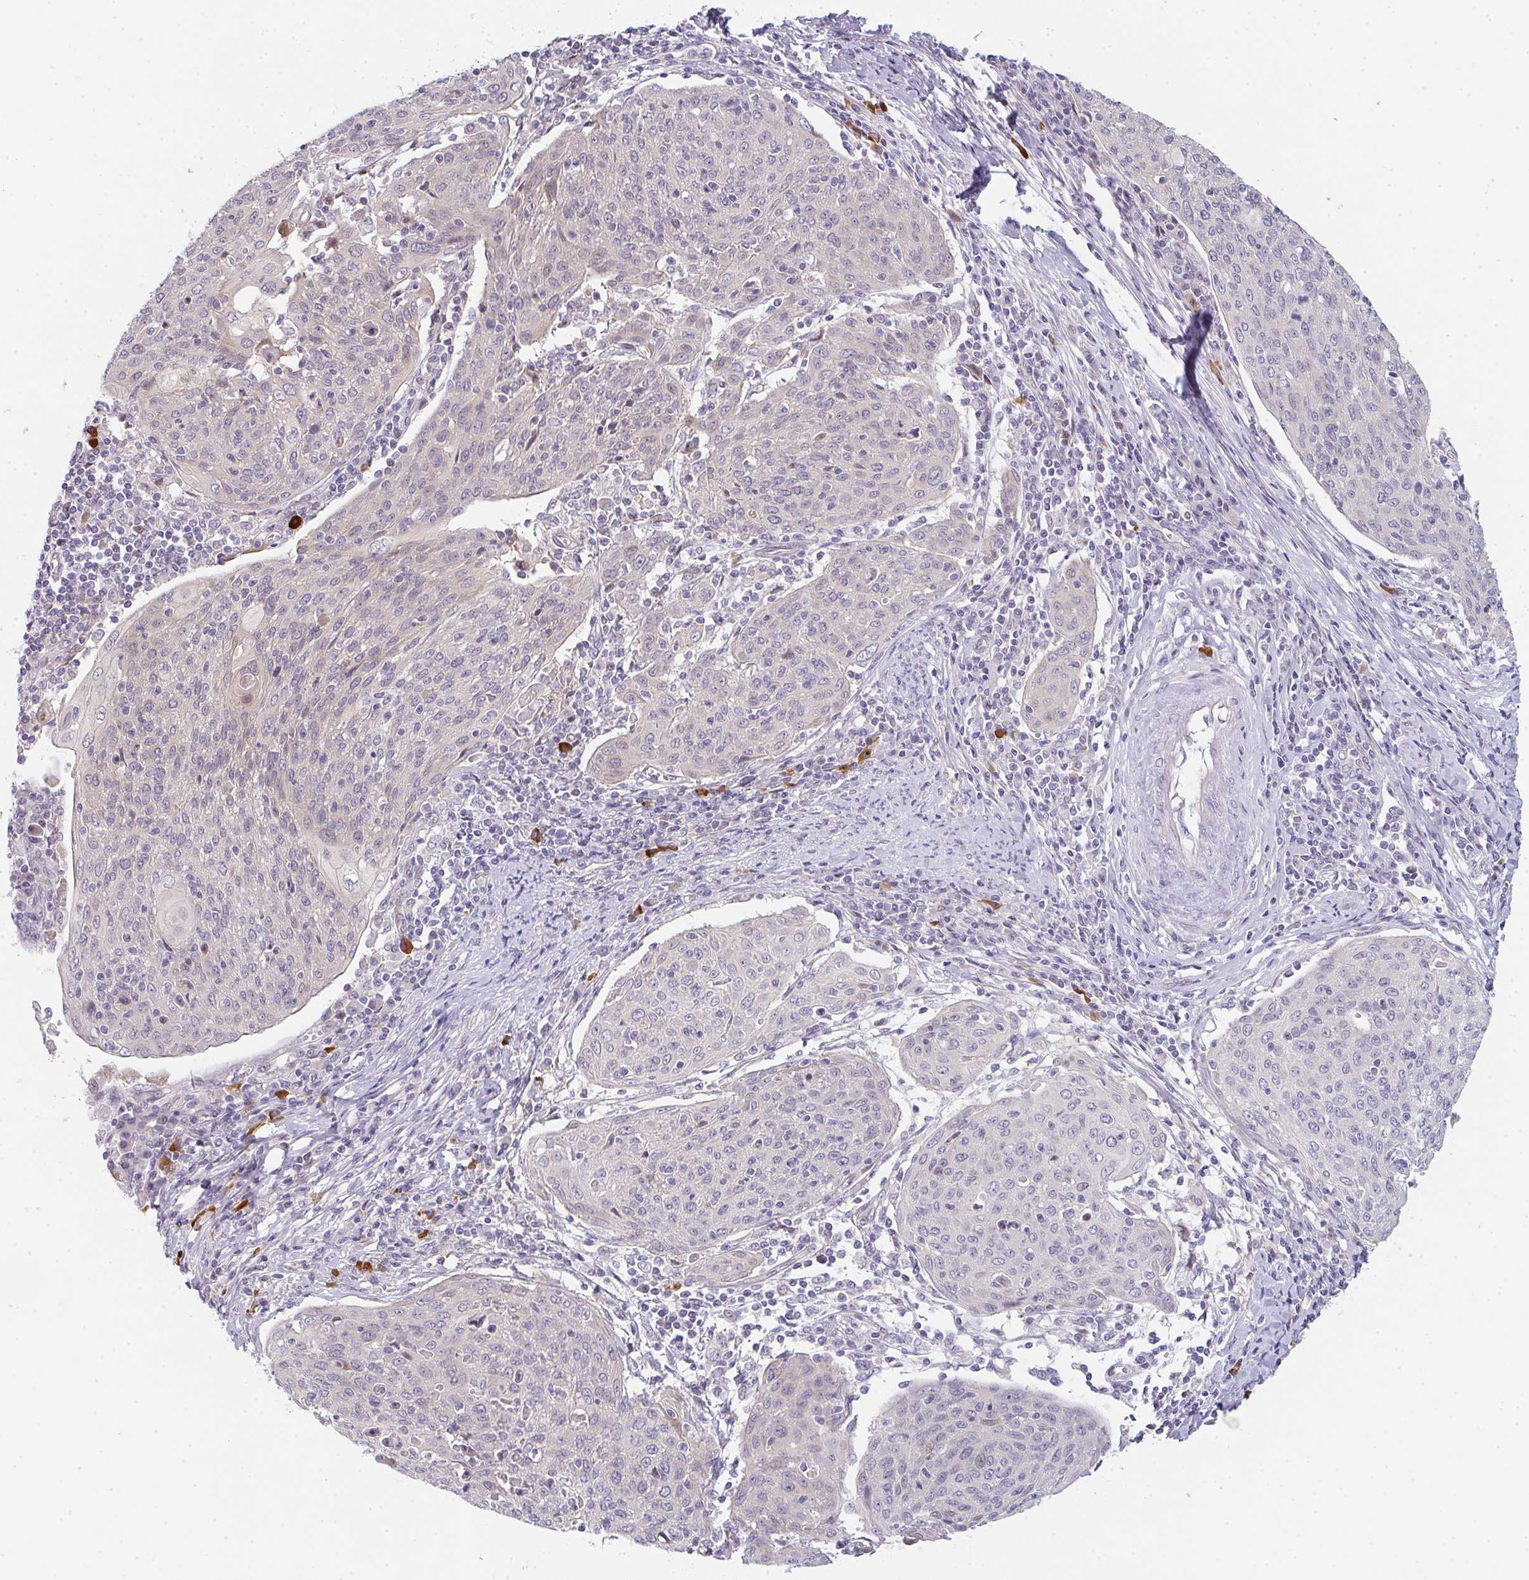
{"staining": {"intensity": "negative", "quantity": "none", "location": "none"}, "tissue": "cervical cancer", "cell_type": "Tumor cells", "image_type": "cancer", "snomed": [{"axis": "morphology", "description": "Squamous cell carcinoma, NOS"}, {"axis": "topography", "description": "Cervix"}], "caption": "Micrograph shows no protein staining in tumor cells of cervical squamous cell carcinoma tissue.", "gene": "TNFRSF10A", "patient": {"sex": "female", "age": 67}}